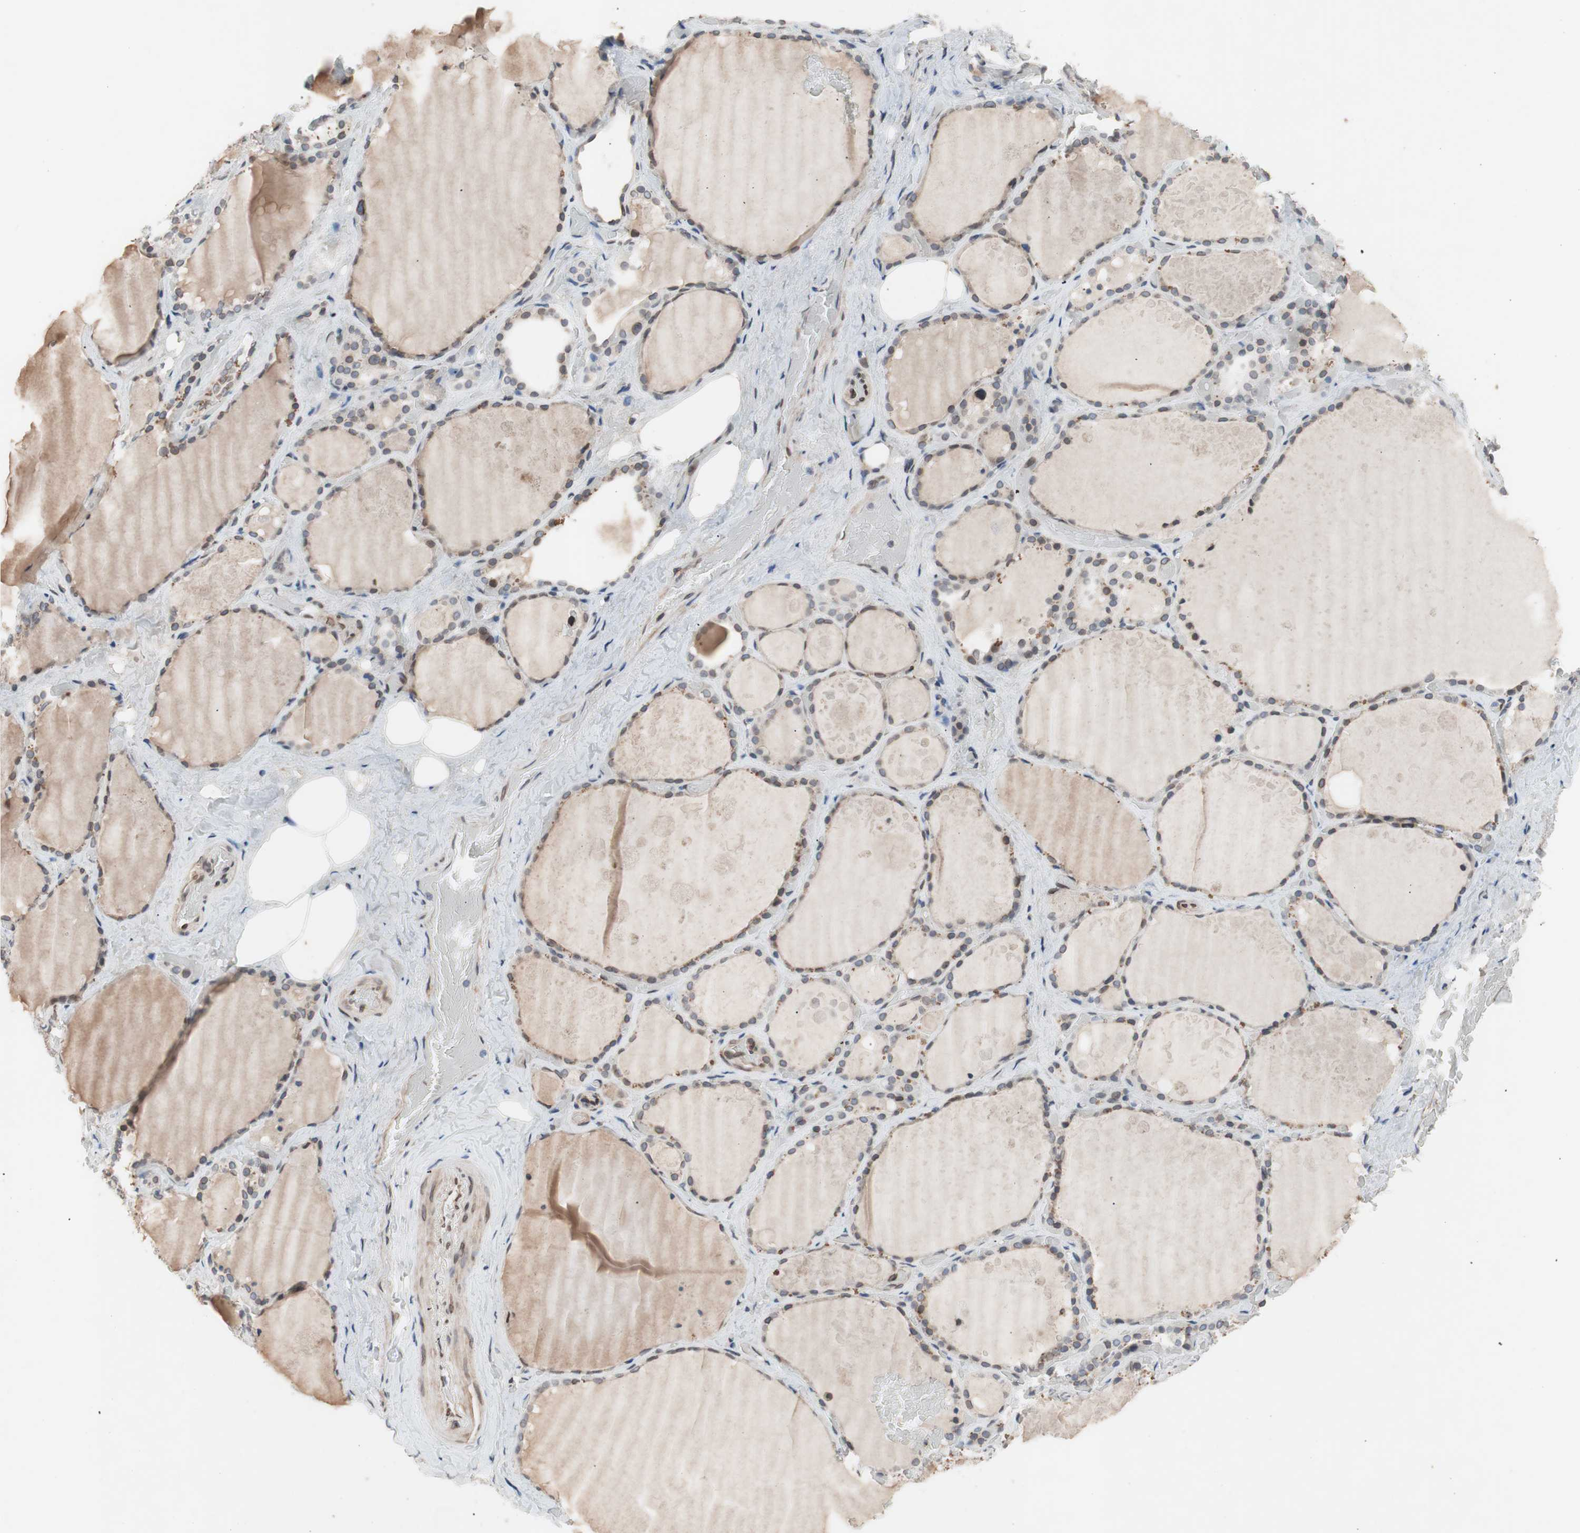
{"staining": {"intensity": "weak", "quantity": "<25%", "location": "cytoplasmic/membranous,nuclear"}, "tissue": "thyroid gland", "cell_type": "Glandular cells", "image_type": "normal", "snomed": [{"axis": "morphology", "description": "Normal tissue, NOS"}, {"axis": "topography", "description": "Thyroid gland"}], "caption": "This is an immunohistochemistry (IHC) photomicrograph of normal human thyroid gland. There is no expression in glandular cells.", "gene": "ARNT2", "patient": {"sex": "male", "age": 61}}